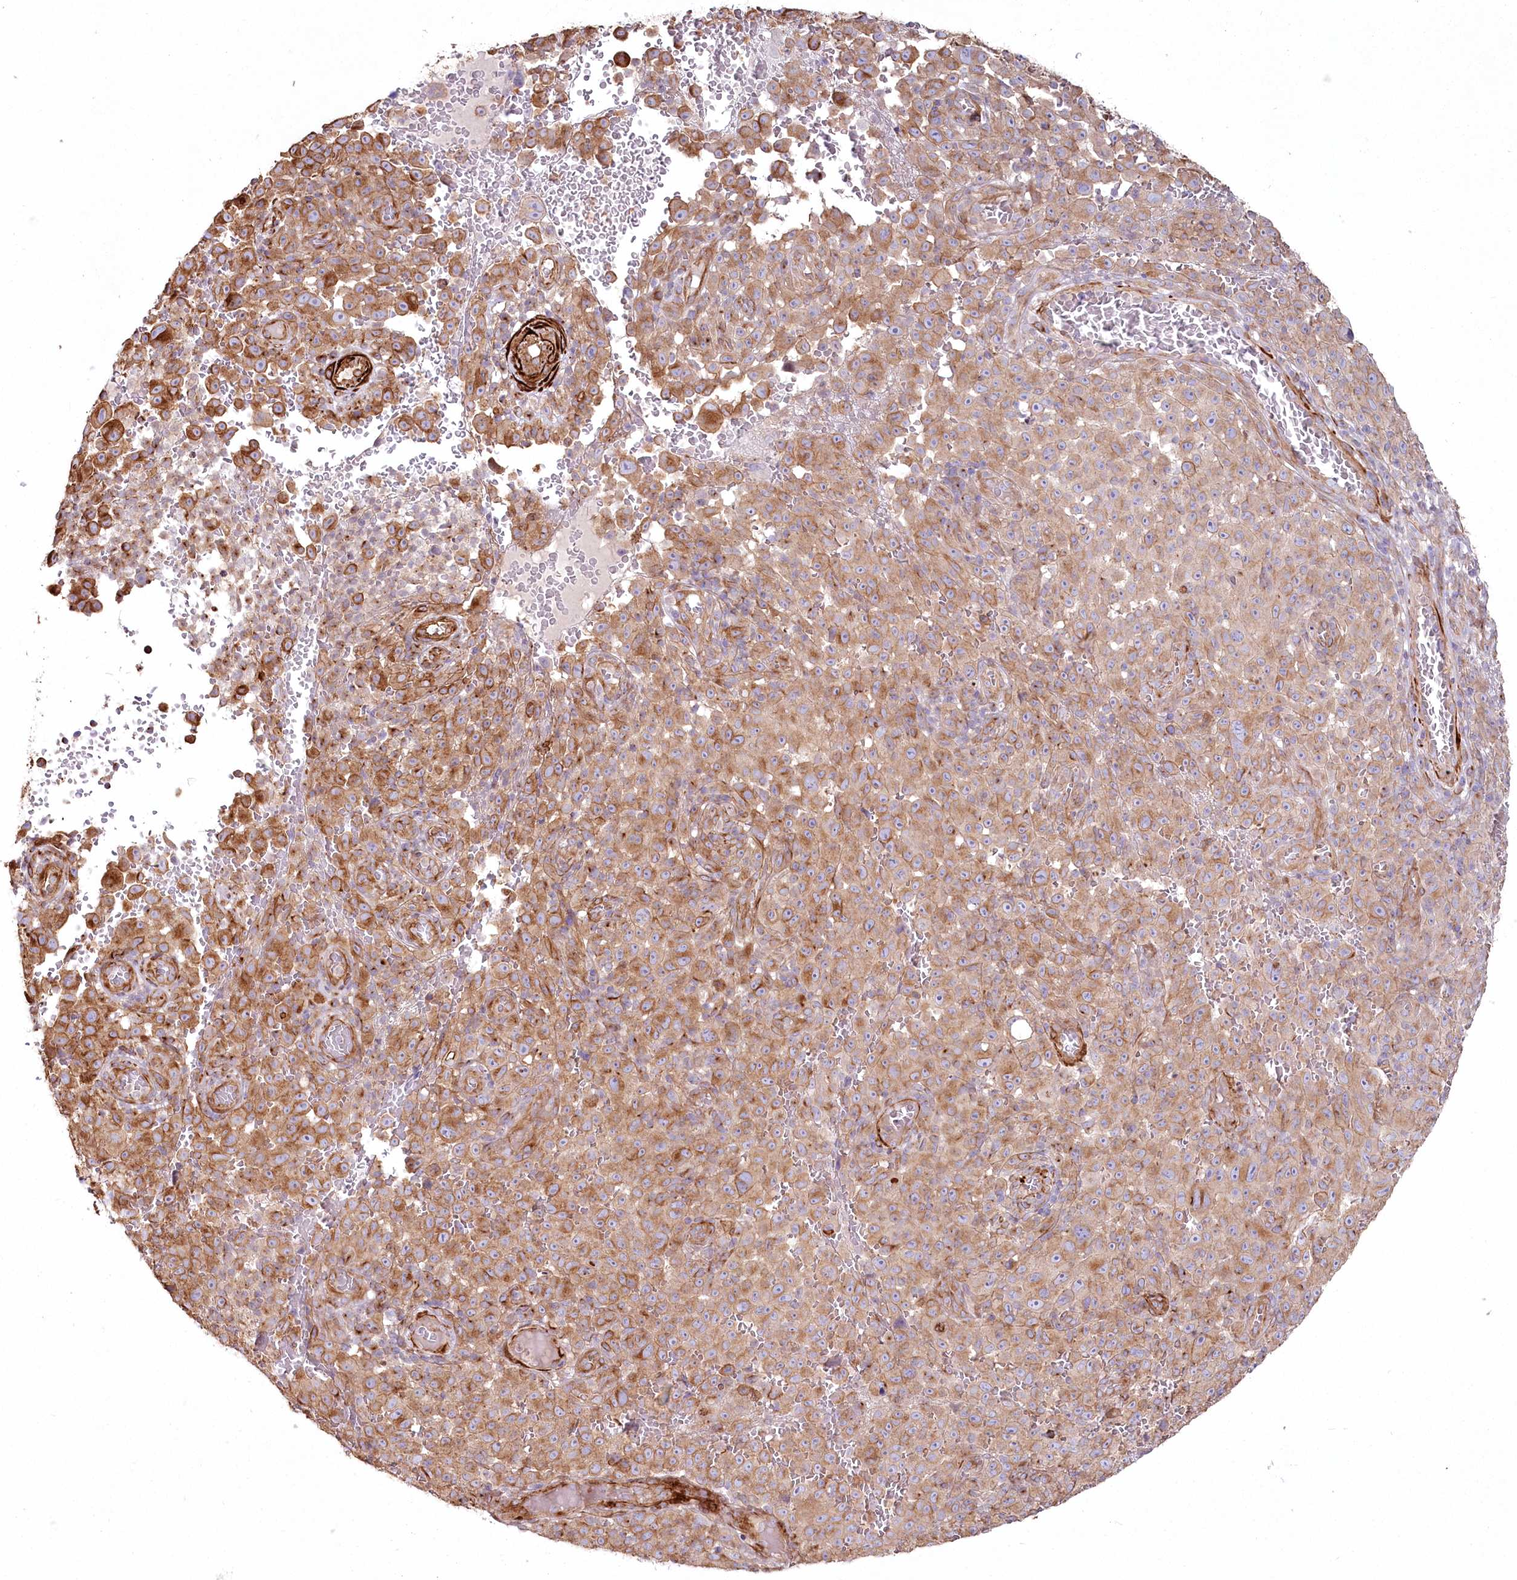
{"staining": {"intensity": "moderate", "quantity": "25%-75%", "location": "cytoplasmic/membranous"}, "tissue": "melanoma", "cell_type": "Tumor cells", "image_type": "cancer", "snomed": [{"axis": "morphology", "description": "Malignant melanoma, NOS"}, {"axis": "topography", "description": "Skin"}], "caption": "Immunohistochemical staining of human melanoma shows moderate cytoplasmic/membranous protein positivity in about 25%-75% of tumor cells.", "gene": "SUMF1", "patient": {"sex": "female", "age": 82}}